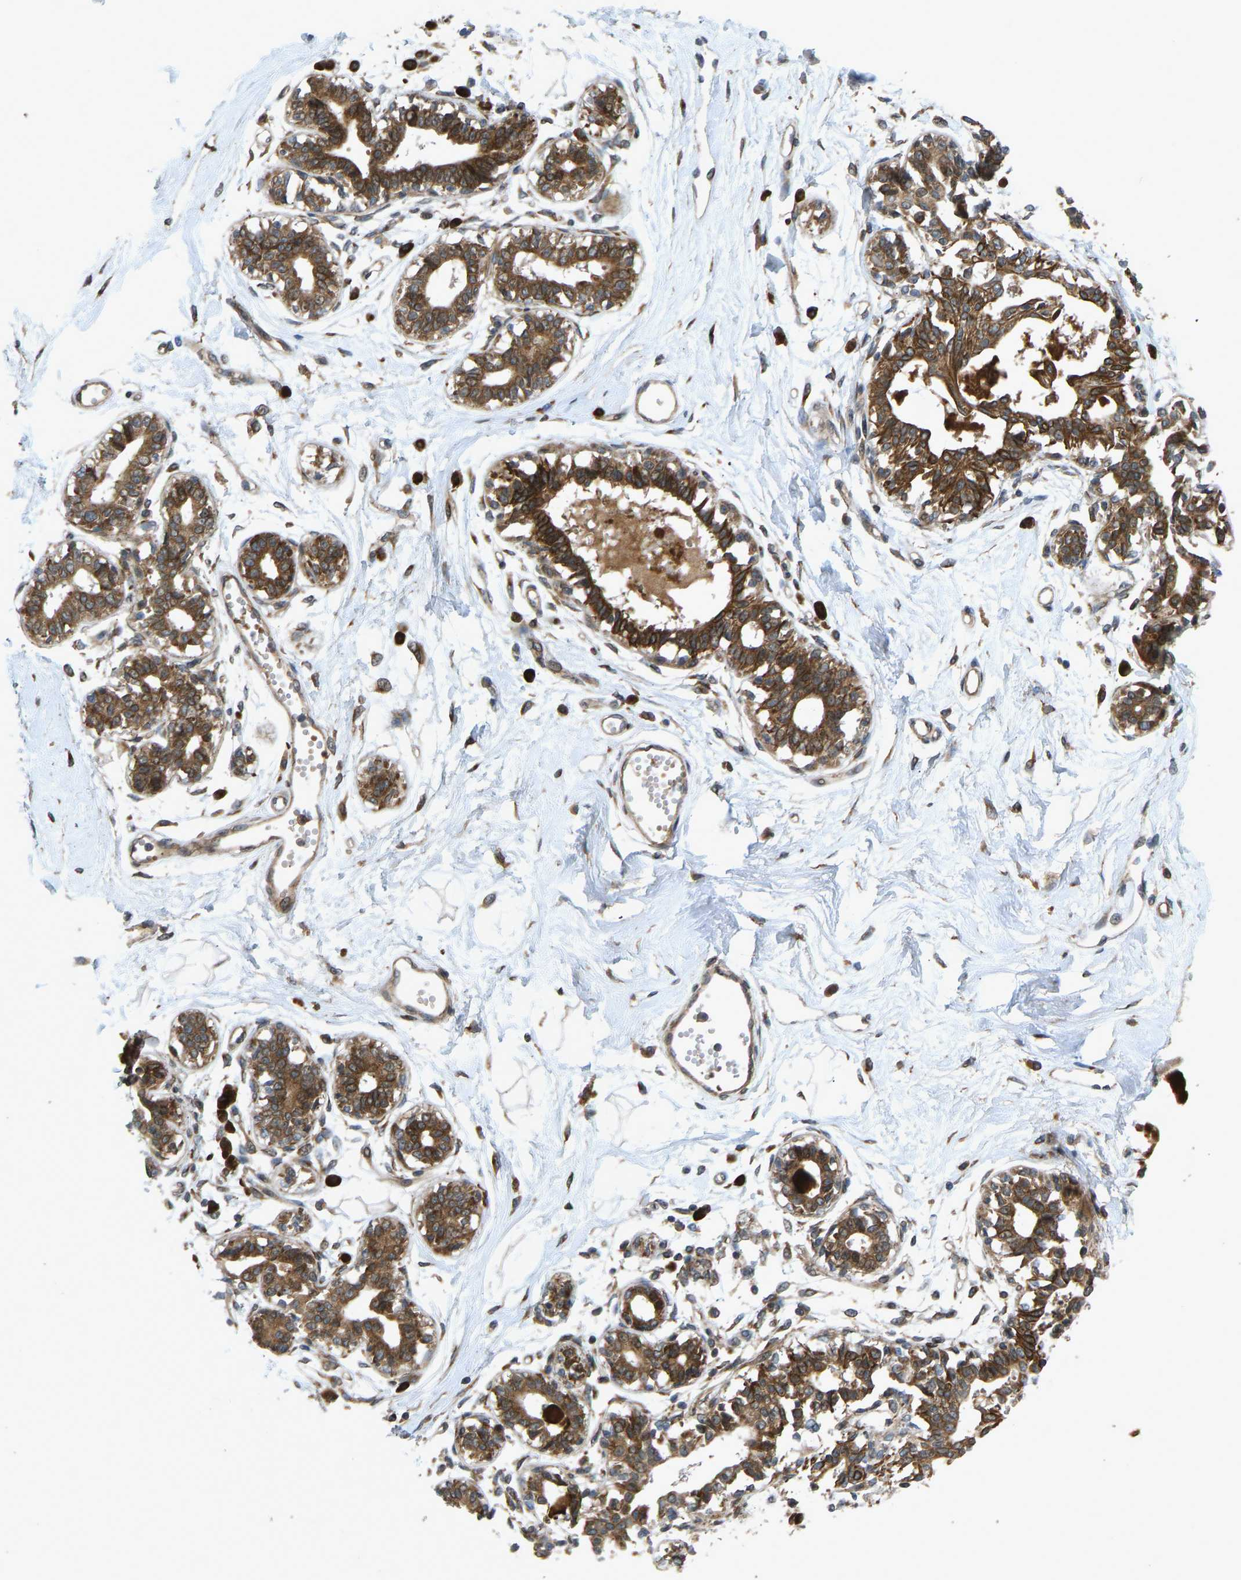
{"staining": {"intensity": "moderate", "quantity": ">75%", "location": "cytoplasmic/membranous"}, "tissue": "breast", "cell_type": "Adipocytes", "image_type": "normal", "snomed": [{"axis": "morphology", "description": "Normal tissue, NOS"}, {"axis": "topography", "description": "Breast"}], "caption": "Protein staining by immunohistochemistry (IHC) reveals moderate cytoplasmic/membranous expression in about >75% of adipocytes in normal breast. (Stains: DAB (3,3'-diaminobenzidine) in brown, nuclei in blue, Microscopy: brightfield microscopy at high magnification).", "gene": "RPN2", "patient": {"sex": "female", "age": 45}}